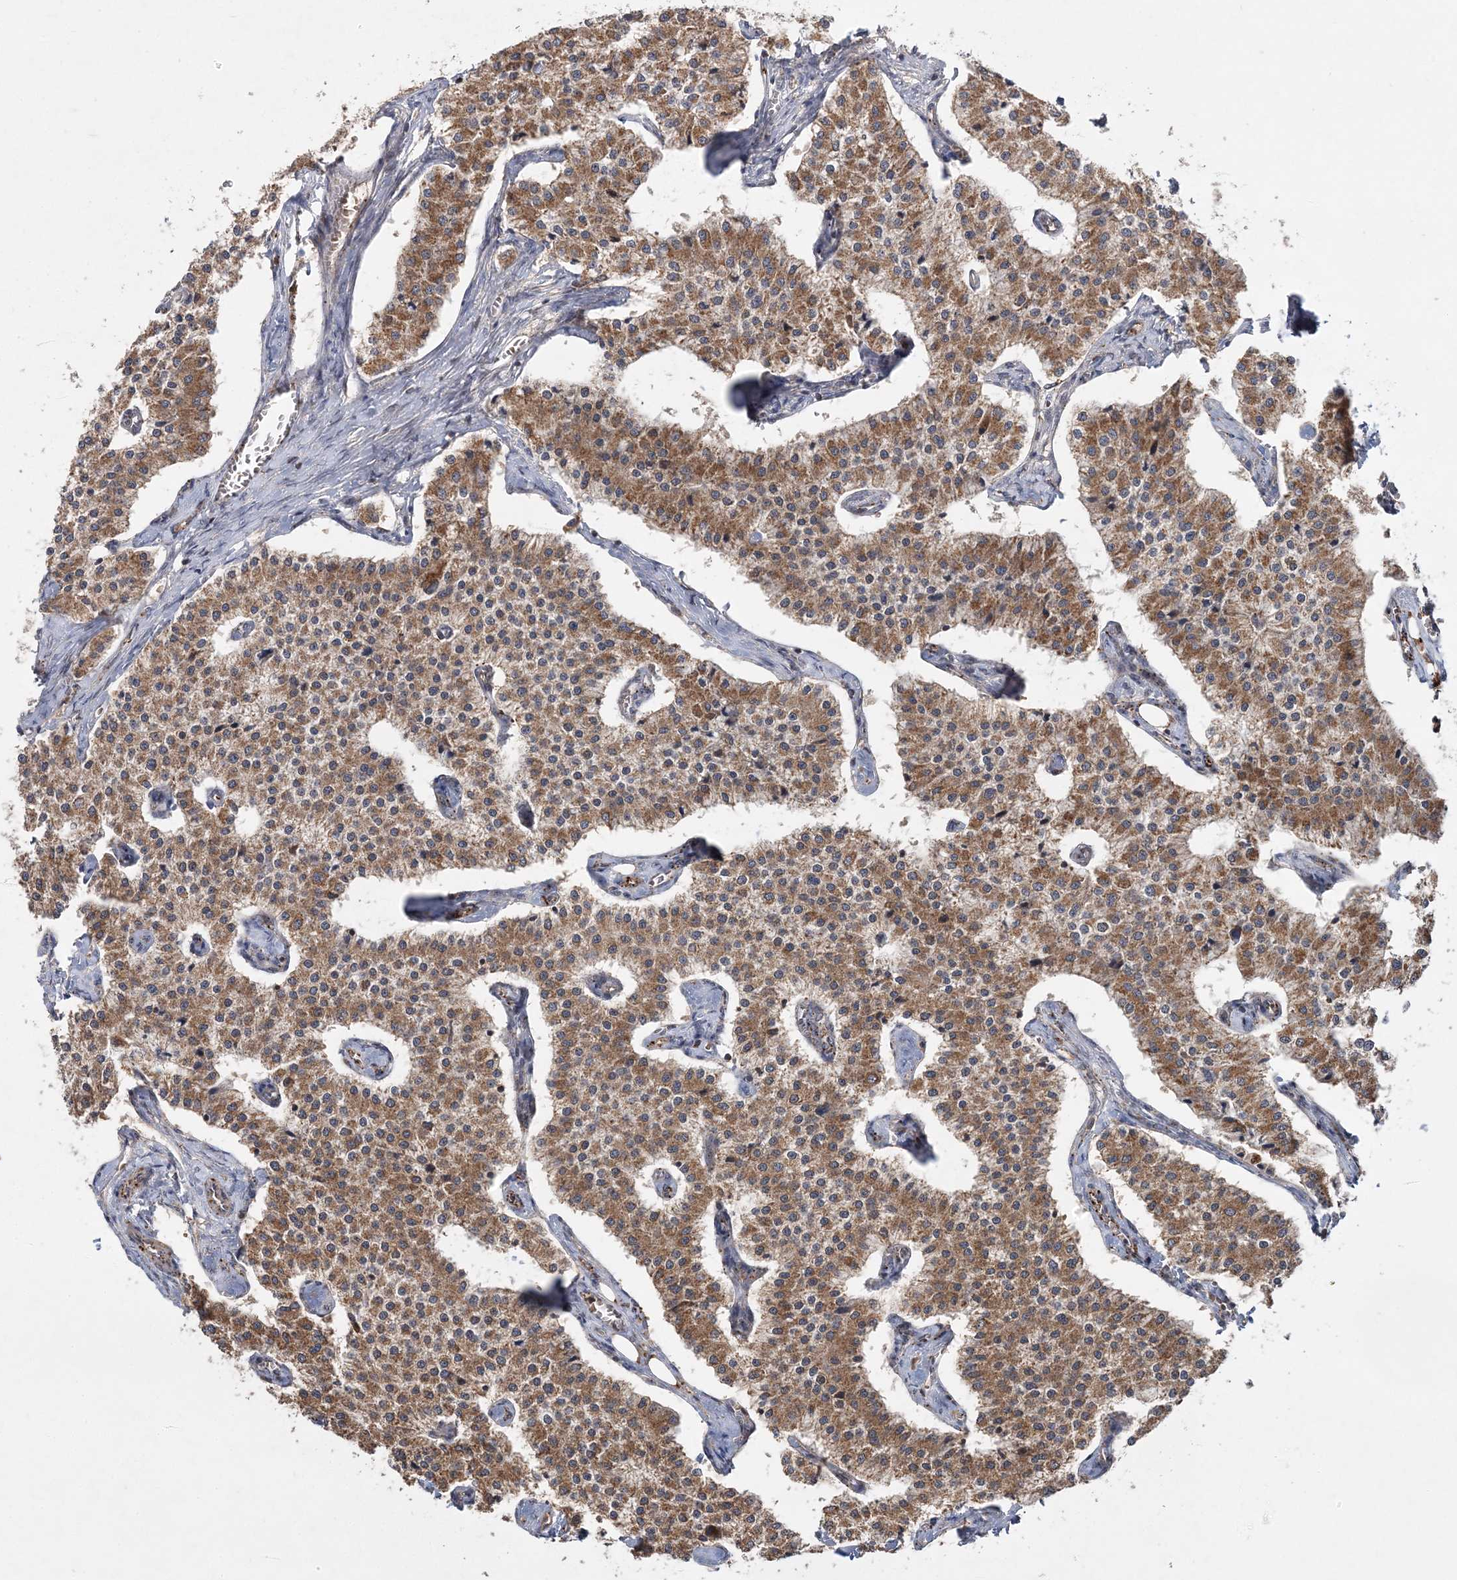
{"staining": {"intensity": "moderate", "quantity": ">75%", "location": "cytoplasmic/membranous"}, "tissue": "carcinoid", "cell_type": "Tumor cells", "image_type": "cancer", "snomed": [{"axis": "morphology", "description": "Carcinoid, malignant, NOS"}, {"axis": "topography", "description": "Colon"}], "caption": "Approximately >75% of tumor cells in human carcinoid show moderate cytoplasmic/membranous protein positivity as visualized by brown immunohistochemical staining.", "gene": "KIF4A", "patient": {"sex": "female", "age": 52}}